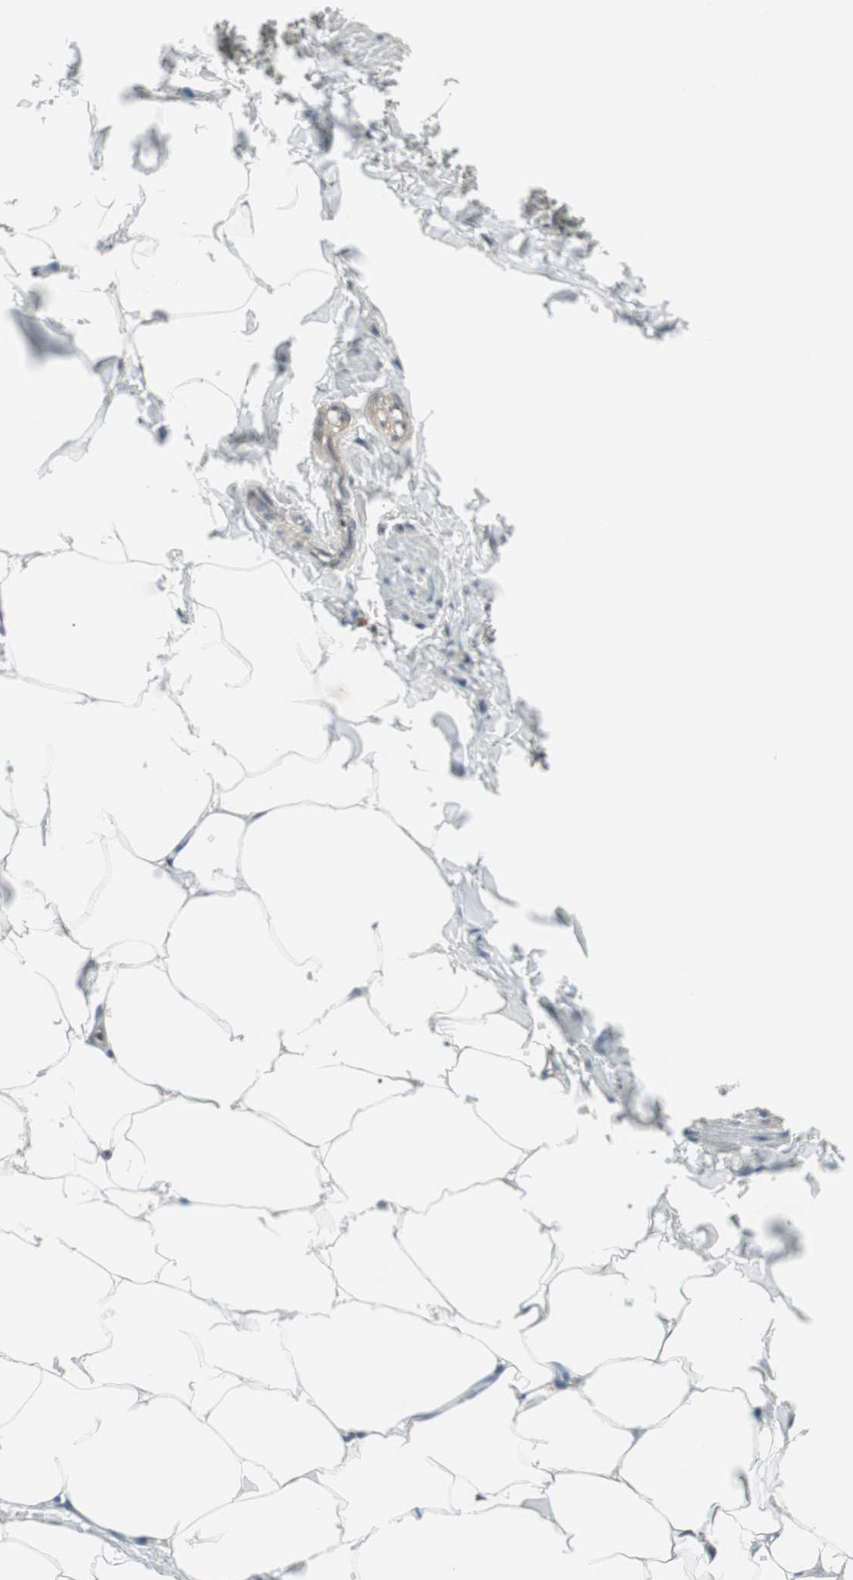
{"staining": {"intensity": "strong", "quantity": "25%-75%", "location": "nuclear"}, "tissue": "adipose tissue", "cell_type": "Adipocytes", "image_type": "normal", "snomed": [{"axis": "morphology", "description": "Normal tissue, NOS"}, {"axis": "topography", "description": "Vascular tissue"}], "caption": "DAB (3,3'-diaminobenzidine) immunohistochemical staining of benign human adipose tissue reveals strong nuclear protein positivity in approximately 25%-75% of adipocytes. (IHC, brightfield microscopy, high magnification).", "gene": "PRKG2", "patient": {"sex": "male", "age": 41}}